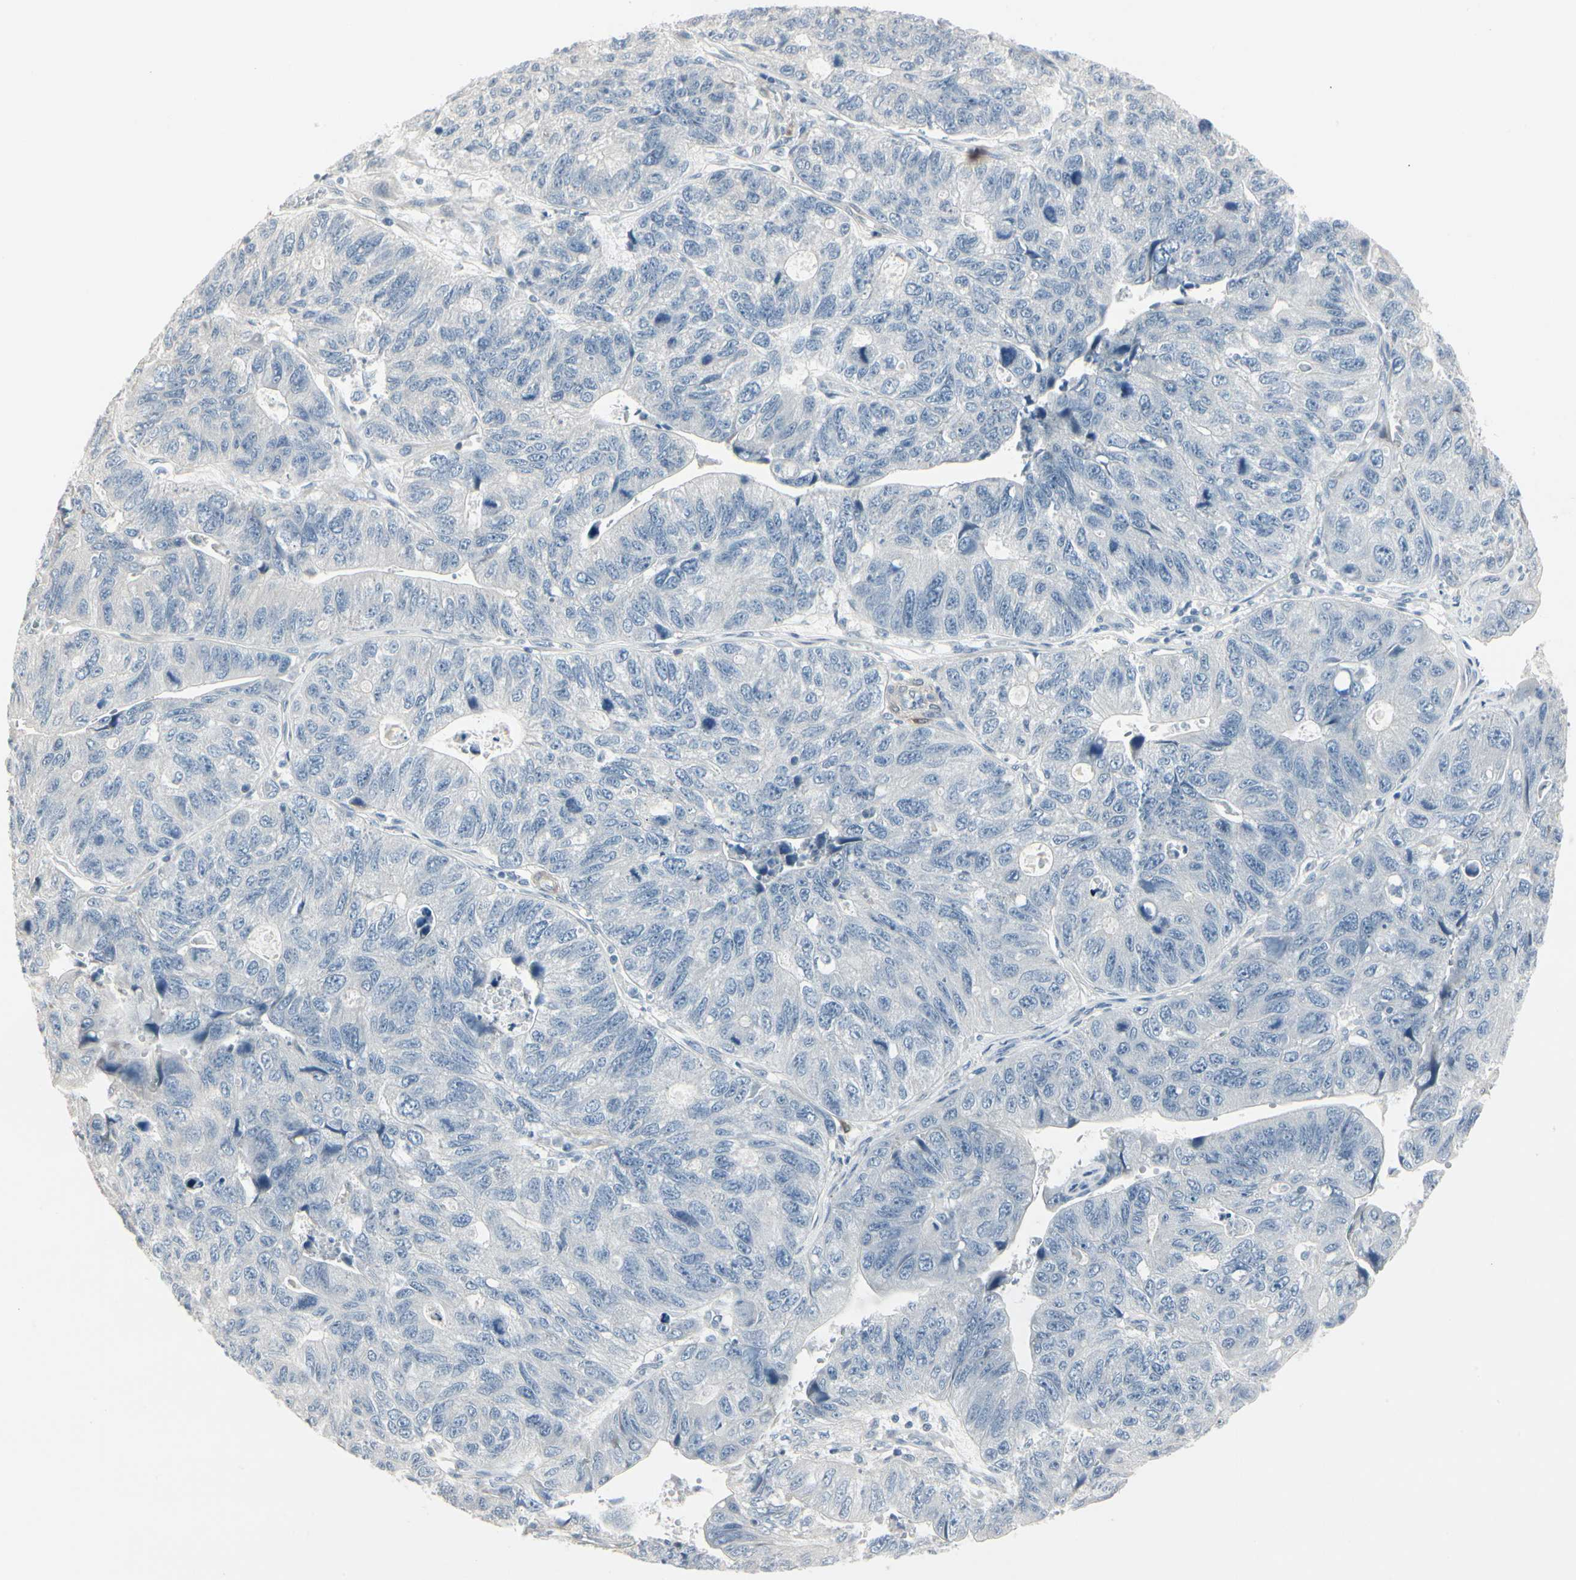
{"staining": {"intensity": "negative", "quantity": "none", "location": "none"}, "tissue": "stomach cancer", "cell_type": "Tumor cells", "image_type": "cancer", "snomed": [{"axis": "morphology", "description": "Adenocarcinoma, NOS"}, {"axis": "topography", "description": "Stomach"}], "caption": "Tumor cells show no significant expression in stomach cancer (adenocarcinoma).", "gene": "DMPK", "patient": {"sex": "male", "age": 59}}